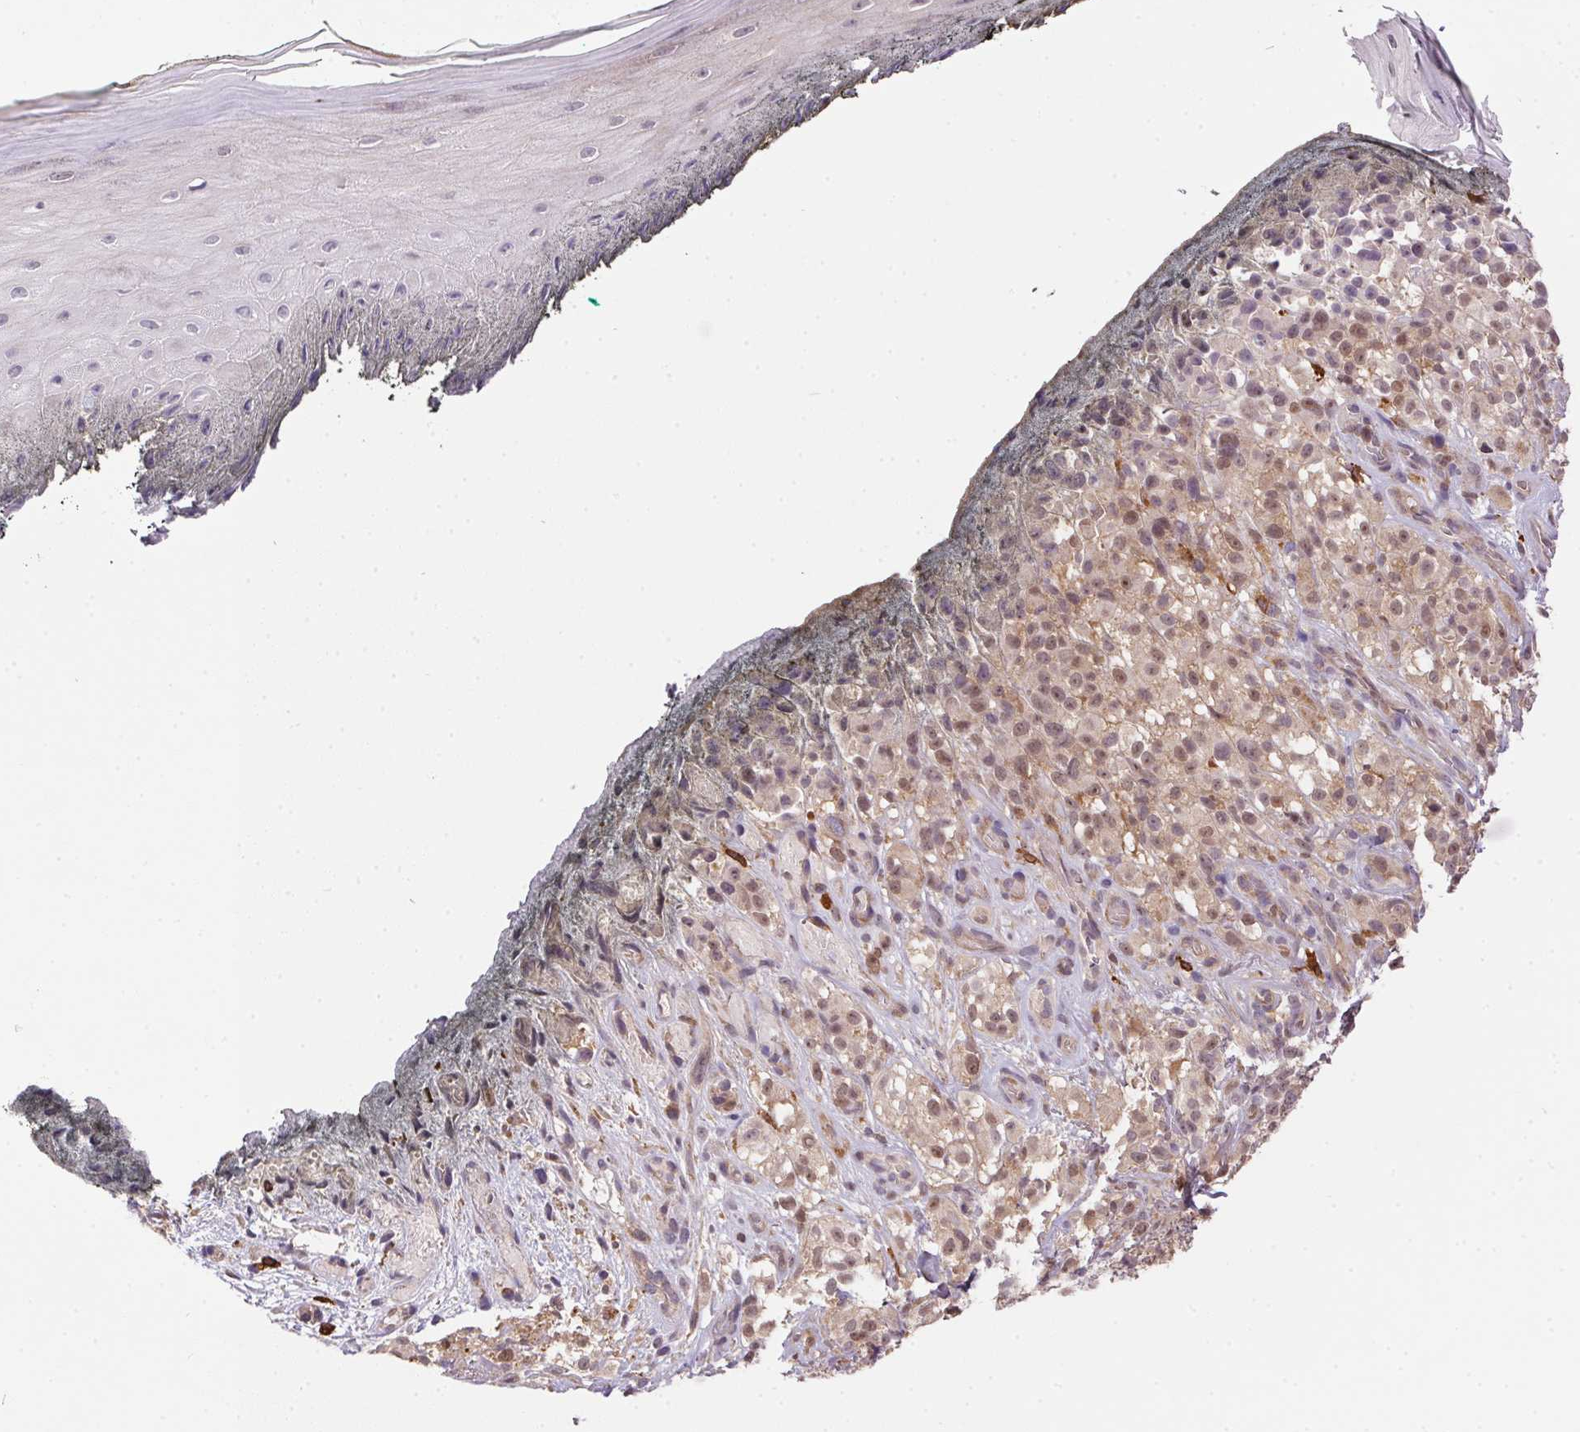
{"staining": {"intensity": "weak", "quantity": ">75%", "location": "cytoplasmic/membranous,nuclear"}, "tissue": "melanoma", "cell_type": "Tumor cells", "image_type": "cancer", "snomed": [{"axis": "morphology", "description": "Malignant melanoma, NOS"}, {"axis": "topography", "description": "Skin"}], "caption": "Malignant melanoma was stained to show a protein in brown. There is low levels of weak cytoplasmic/membranous and nuclear positivity in approximately >75% of tumor cells.", "gene": "NUDT16", "patient": {"sex": "female", "age": 85}}